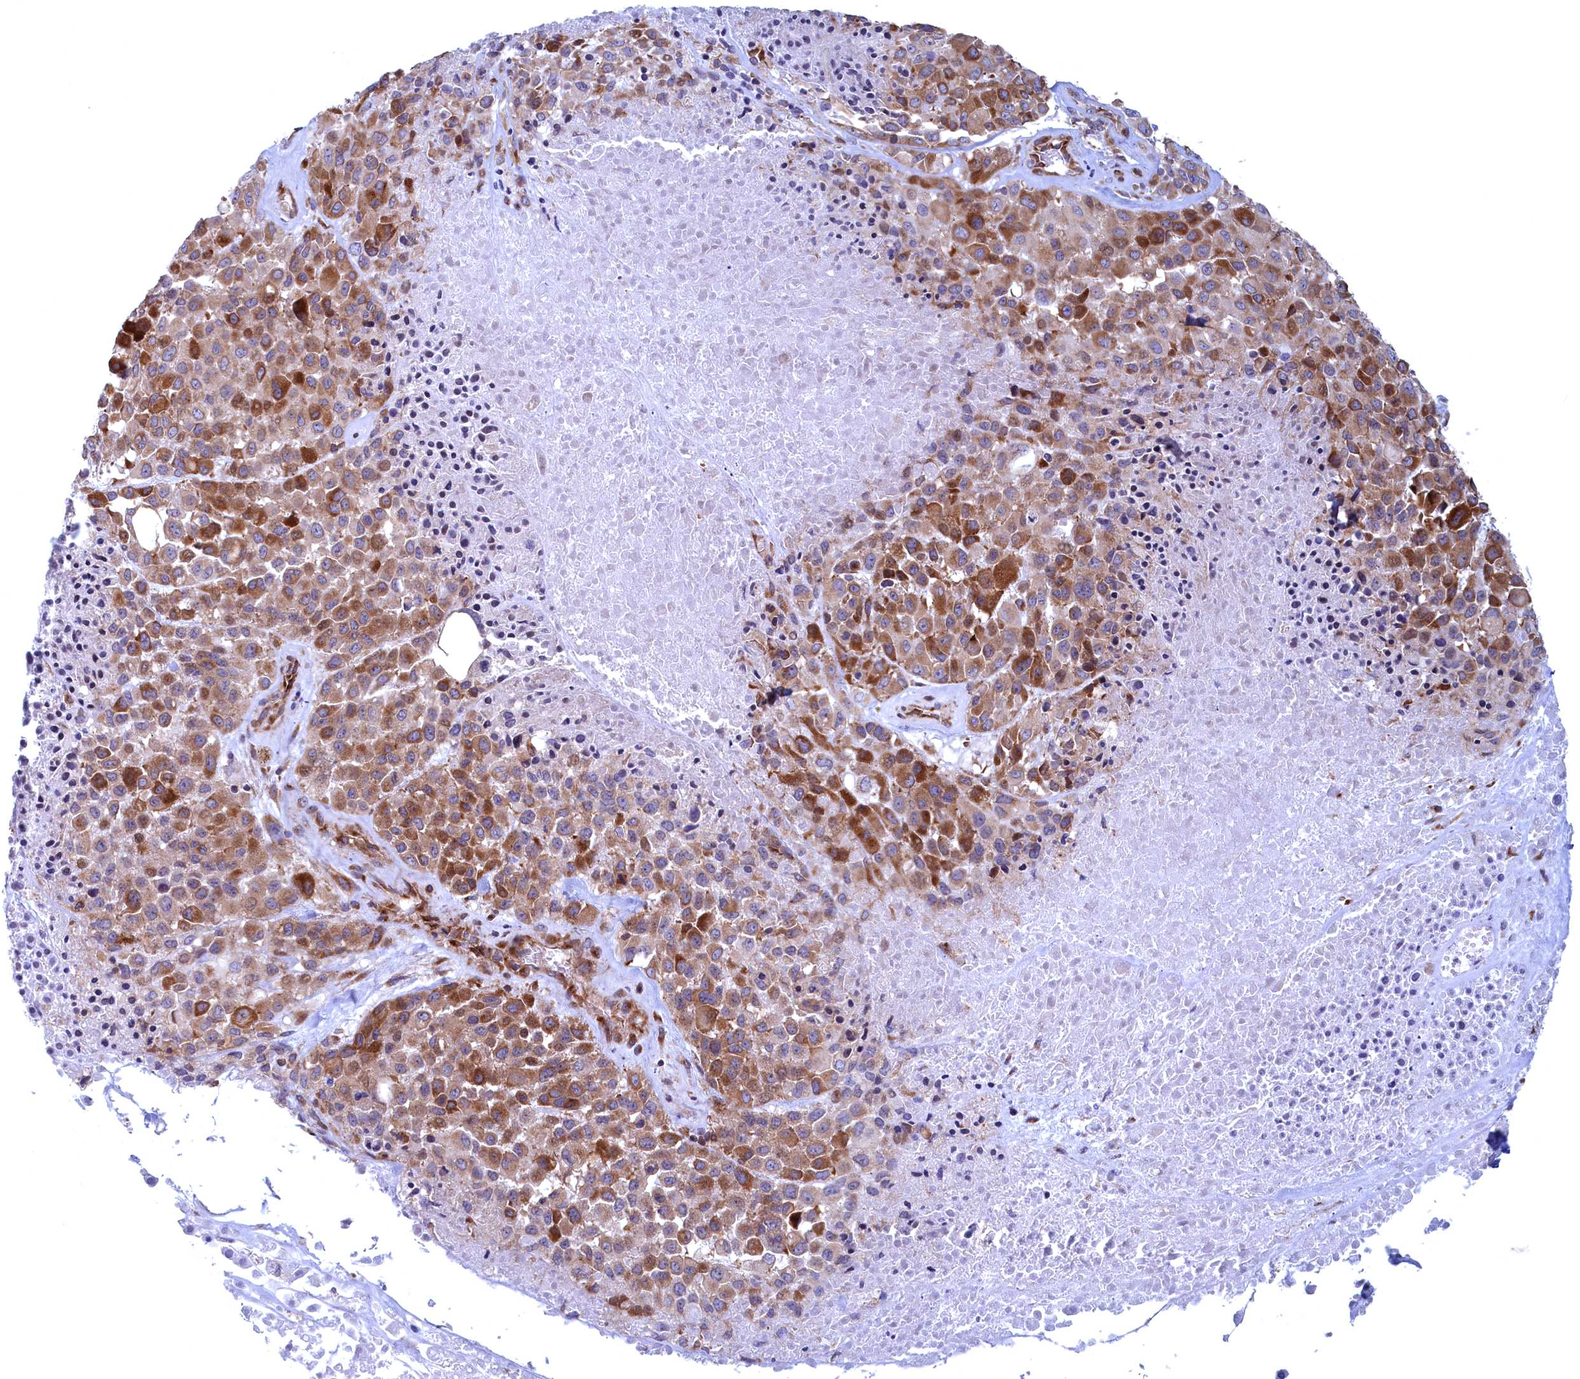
{"staining": {"intensity": "strong", "quantity": "25%-75%", "location": "cytoplasmic/membranous"}, "tissue": "melanoma", "cell_type": "Tumor cells", "image_type": "cancer", "snomed": [{"axis": "morphology", "description": "Malignant melanoma, Metastatic site"}, {"axis": "topography", "description": "Skin"}], "caption": "Immunohistochemical staining of human malignant melanoma (metastatic site) demonstrates high levels of strong cytoplasmic/membranous protein staining in approximately 25%-75% of tumor cells. (Stains: DAB (3,3'-diaminobenzidine) in brown, nuclei in blue, Microscopy: brightfield microscopy at high magnification).", "gene": "MTFMT", "patient": {"sex": "female", "age": 81}}